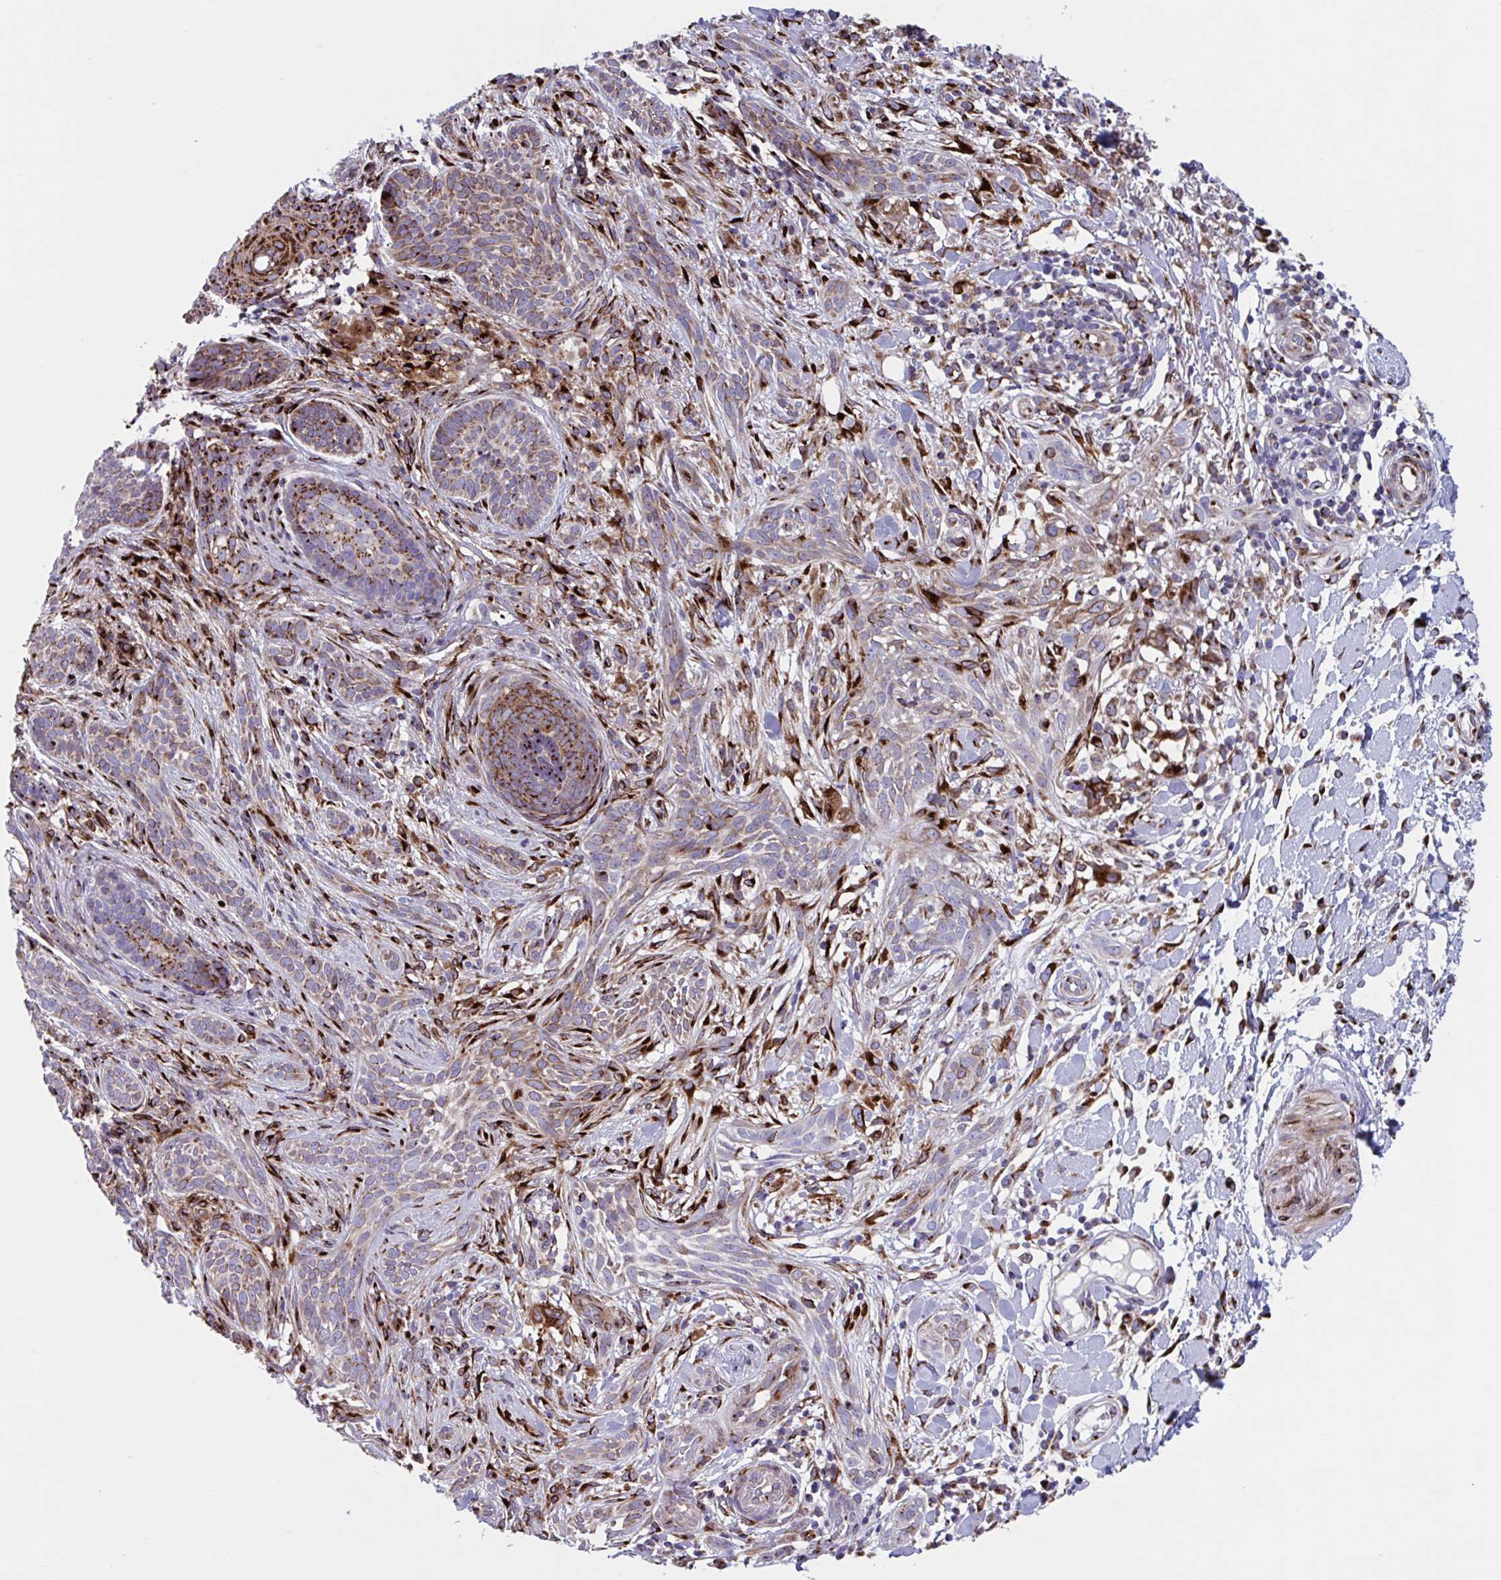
{"staining": {"intensity": "moderate", "quantity": "25%-75%", "location": "cytoplasmic/membranous"}, "tissue": "skin cancer", "cell_type": "Tumor cells", "image_type": "cancer", "snomed": [{"axis": "morphology", "description": "Basal cell carcinoma"}, {"axis": "topography", "description": "Skin"}], "caption": "High-magnification brightfield microscopy of basal cell carcinoma (skin) stained with DAB (3,3'-diaminobenzidine) (brown) and counterstained with hematoxylin (blue). tumor cells exhibit moderate cytoplasmic/membranous positivity is identified in about25%-75% of cells.", "gene": "RFK", "patient": {"sex": "male", "age": 75}}